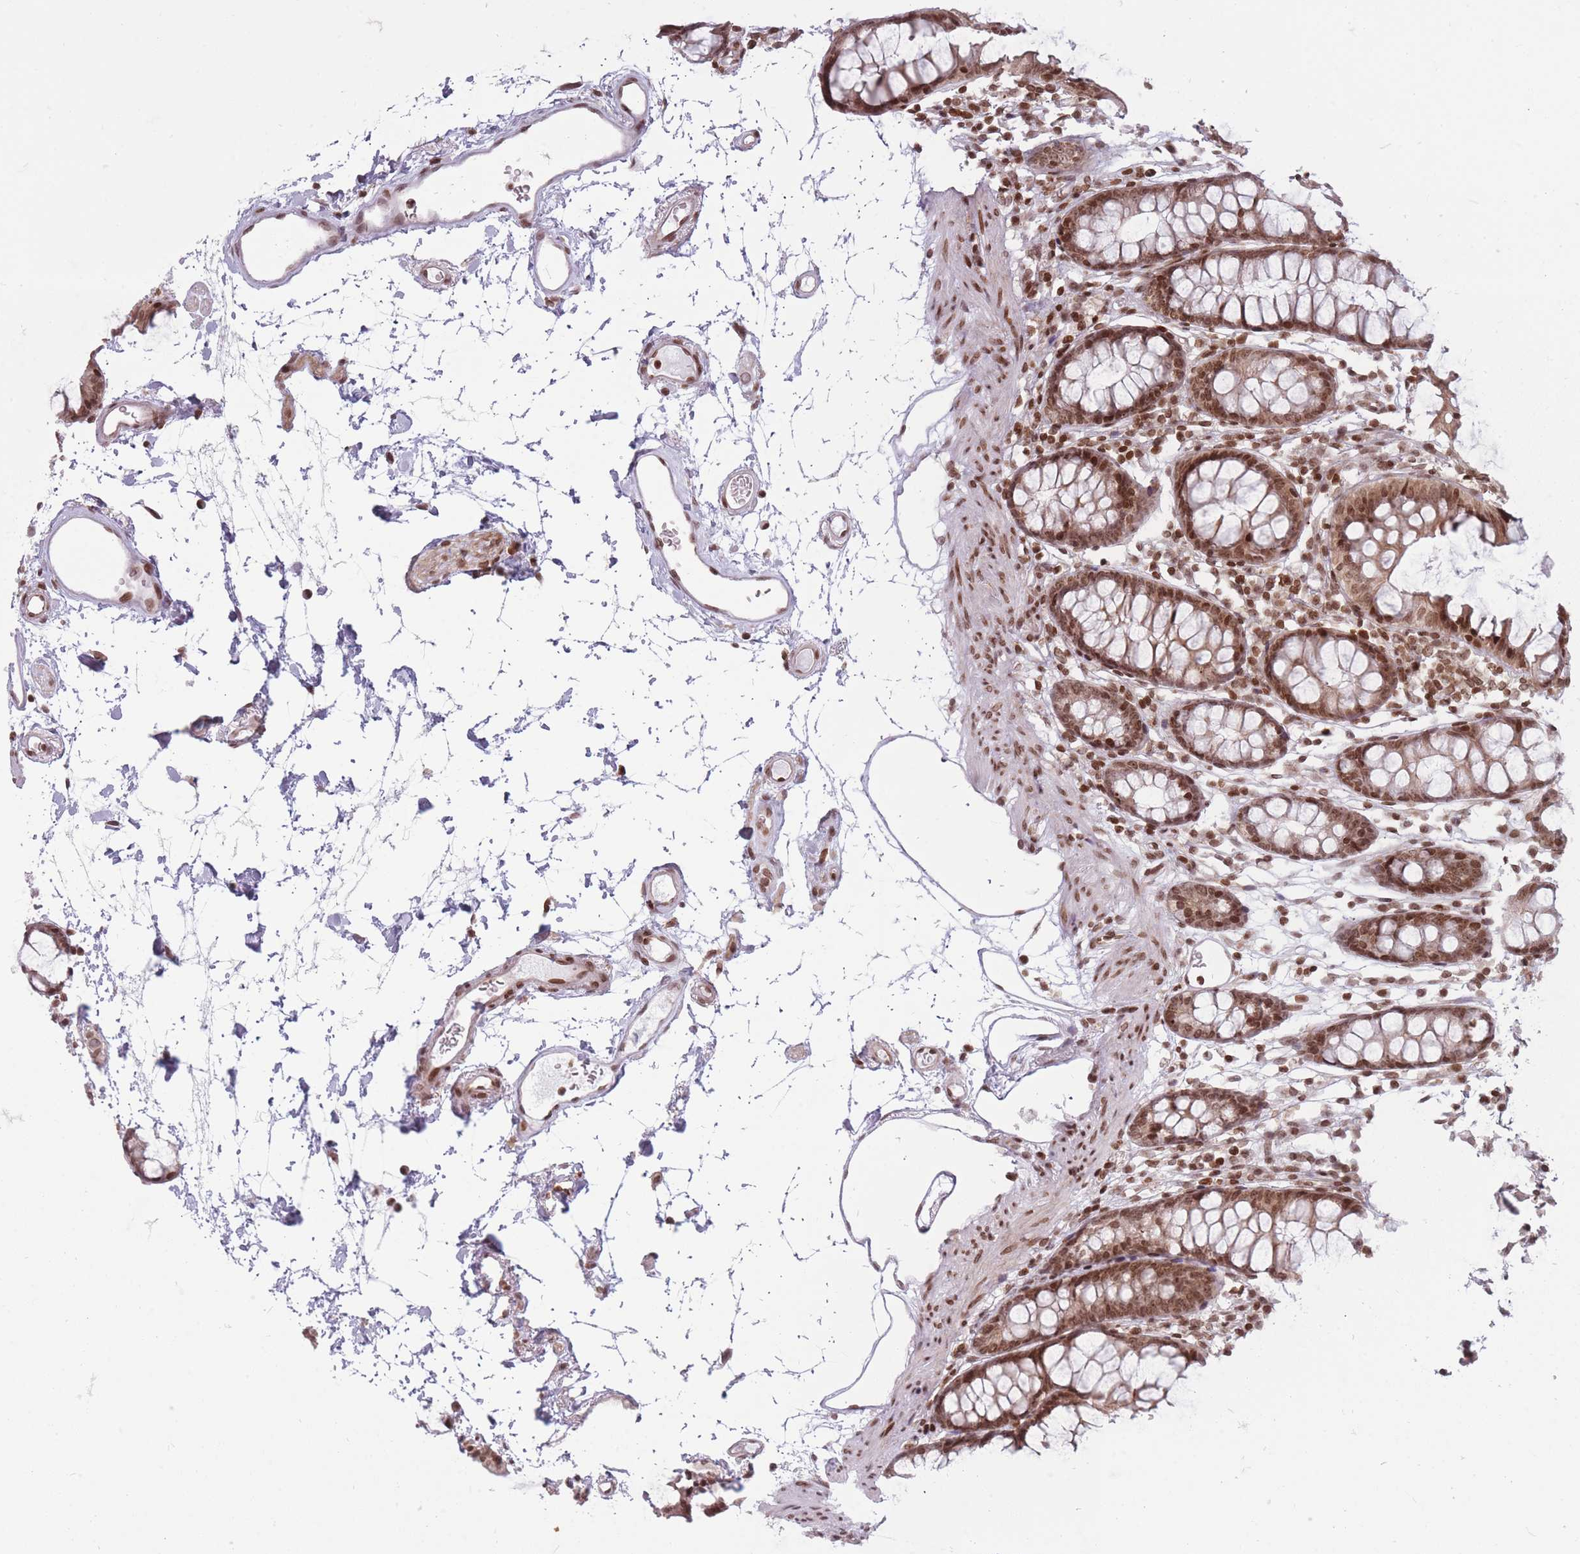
{"staining": {"intensity": "moderate", "quantity": ">75%", "location": "nuclear"}, "tissue": "colon", "cell_type": "Endothelial cells", "image_type": "normal", "snomed": [{"axis": "morphology", "description": "Normal tissue, NOS"}, {"axis": "topography", "description": "Colon"}], "caption": "Benign colon shows moderate nuclear staining in about >75% of endothelial cells, visualized by immunohistochemistry.", "gene": "TMC6", "patient": {"sex": "female", "age": 84}}